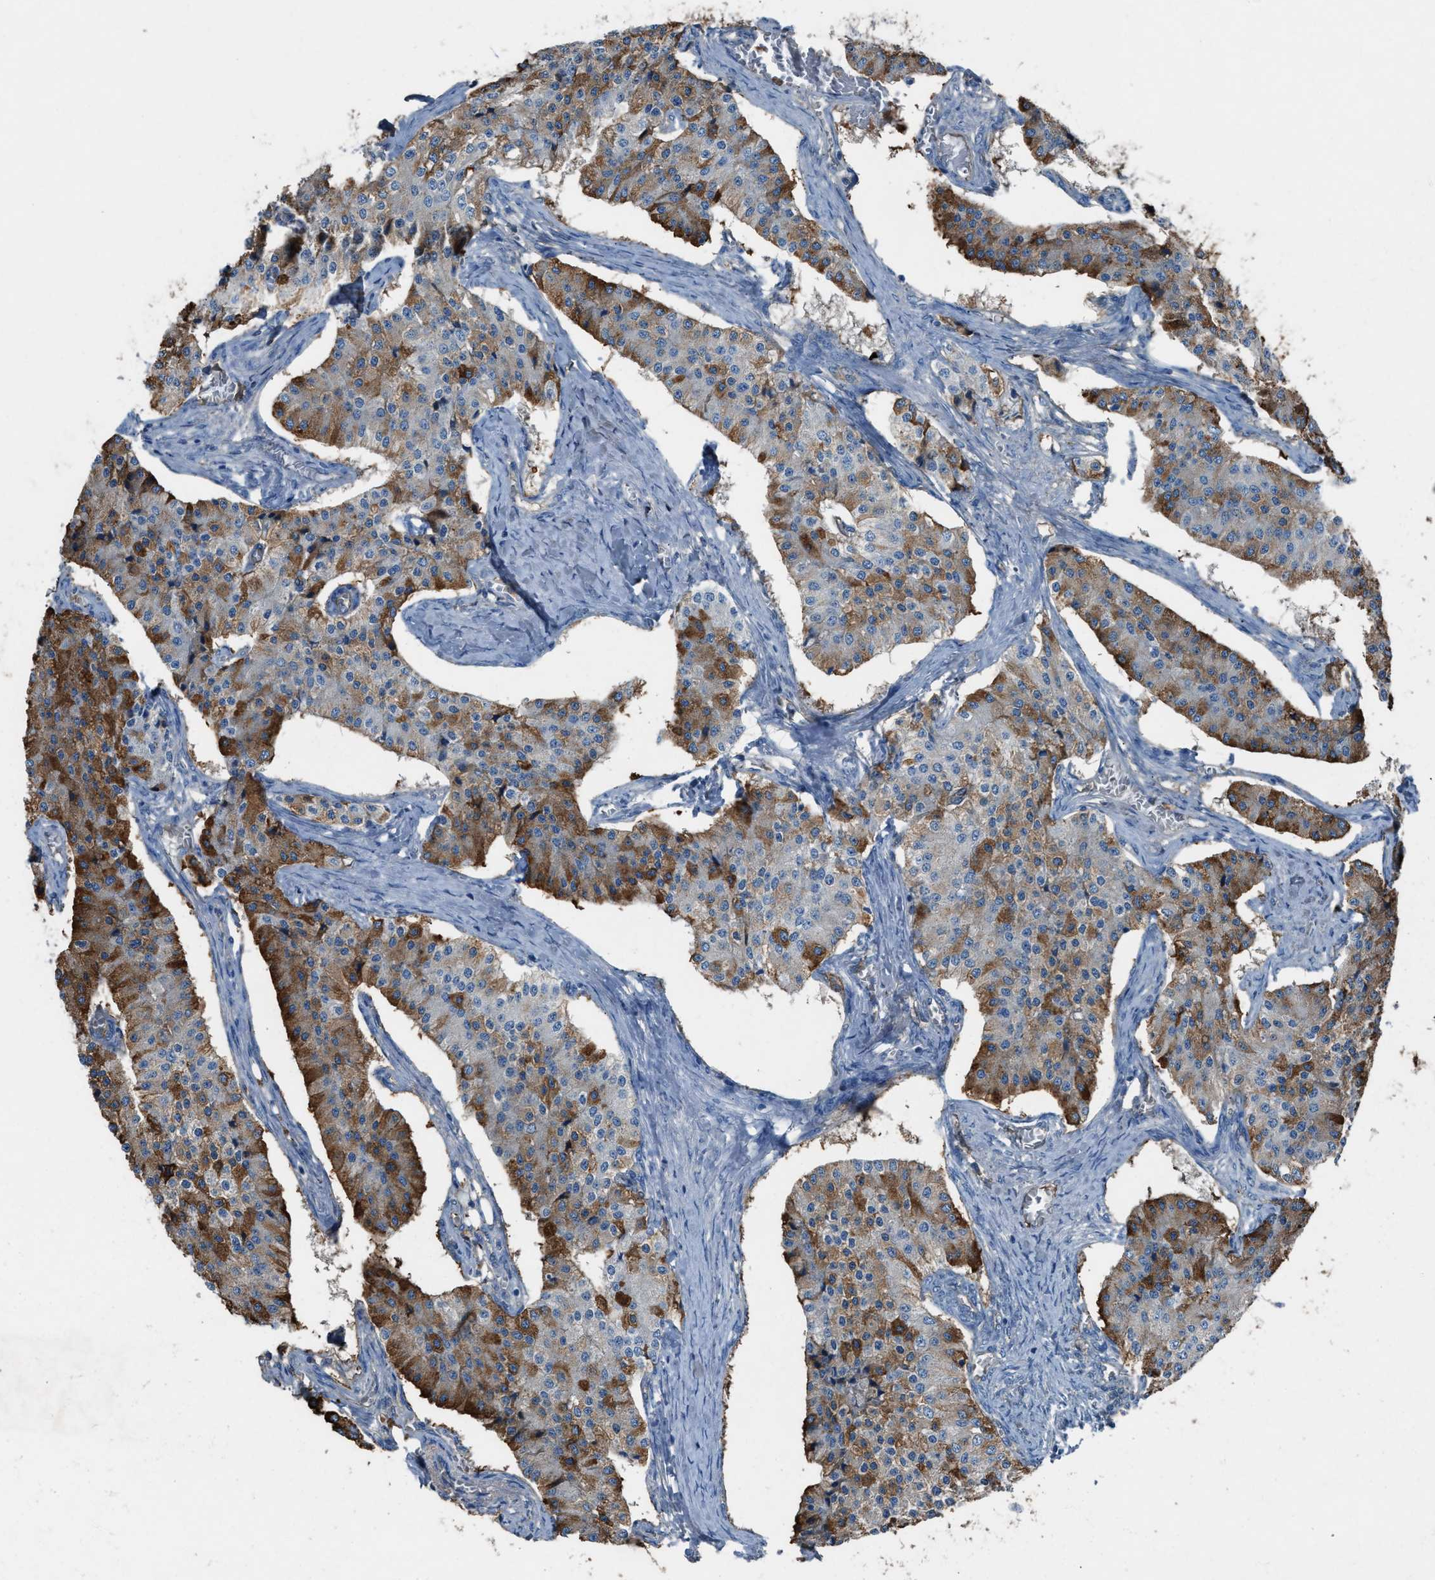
{"staining": {"intensity": "moderate", "quantity": "25%-75%", "location": "cytoplasmic/membranous"}, "tissue": "carcinoid", "cell_type": "Tumor cells", "image_type": "cancer", "snomed": [{"axis": "morphology", "description": "Carcinoid, malignant, NOS"}, {"axis": "topography", "description": "Colon"}], "caption": "Immunohistochemical staining of human malignant carcinoid demonstrates moderate cytoplasmic/membranous protein expression in approximately 25%-75% of tumor cells. The staining was performed using DAB, with brown indicating positive protein expression. Nuclei are stained blue with hematoxylin.", "gene": "DYSF", "patient": {"sex": "female", "age": 52}}